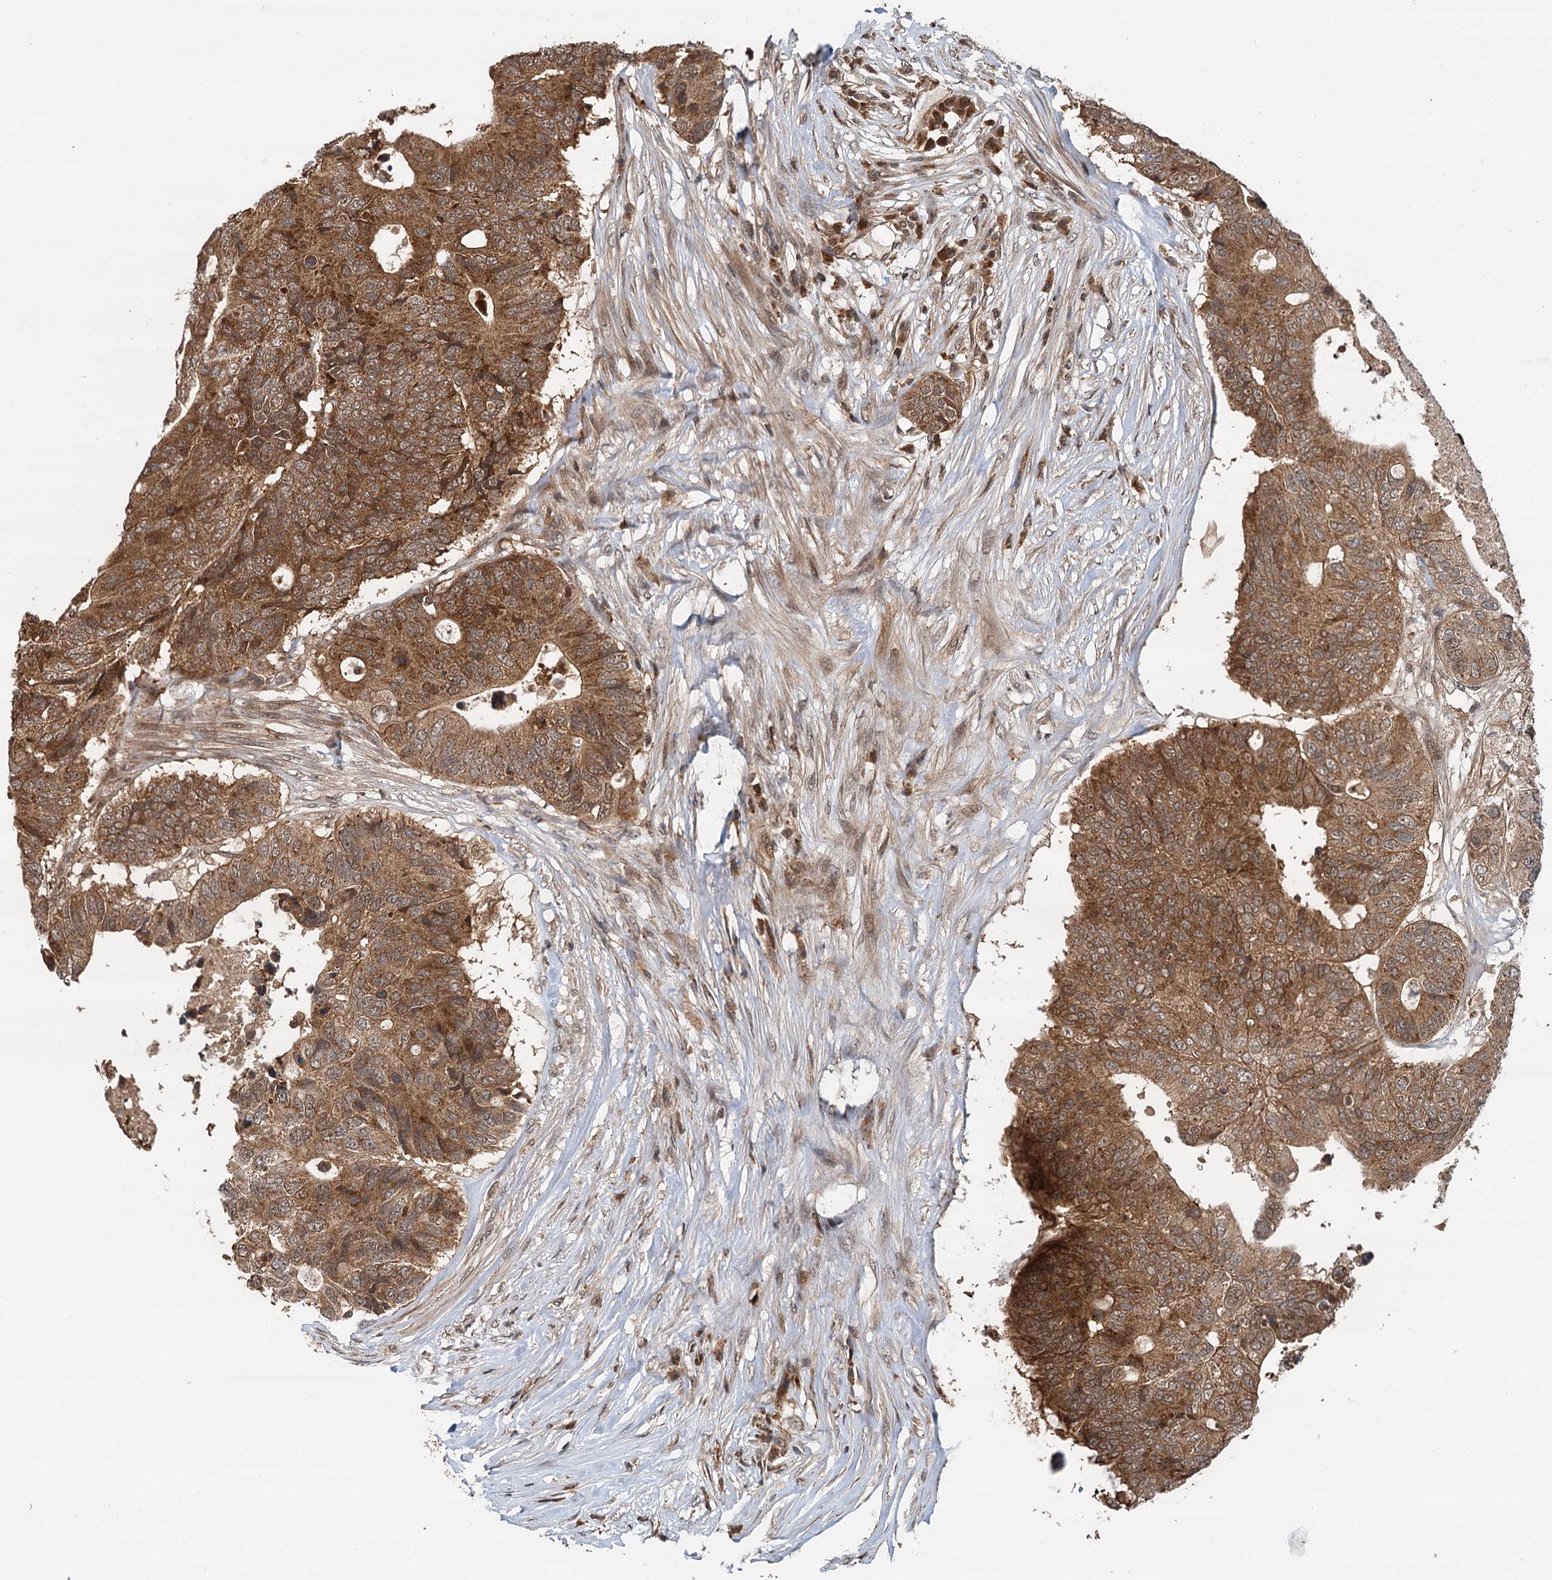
{"staining": {"intensity": "moderate", "quantity": ">75%", "location": "cytoplasmic/membranous"}, "tissue": "colorectal cancer", "cell_type": "Tumor cells", "image_type": "cancer", "snomed": [{"axis": "morphology", "description": "Adenocarcinoma, NOS"}, {"axis": "topography", "description": "Colon"}], "caption": "This image demonstrates immunohistochemistry (IHC) staining of human adenocarcinoma (colorectal), with medium moderate cytoplasmic/membranous positivity in approximately >75% of tumor cells.", "gene": "STUB1", "patient": {"sex": "male", "age": 71}}